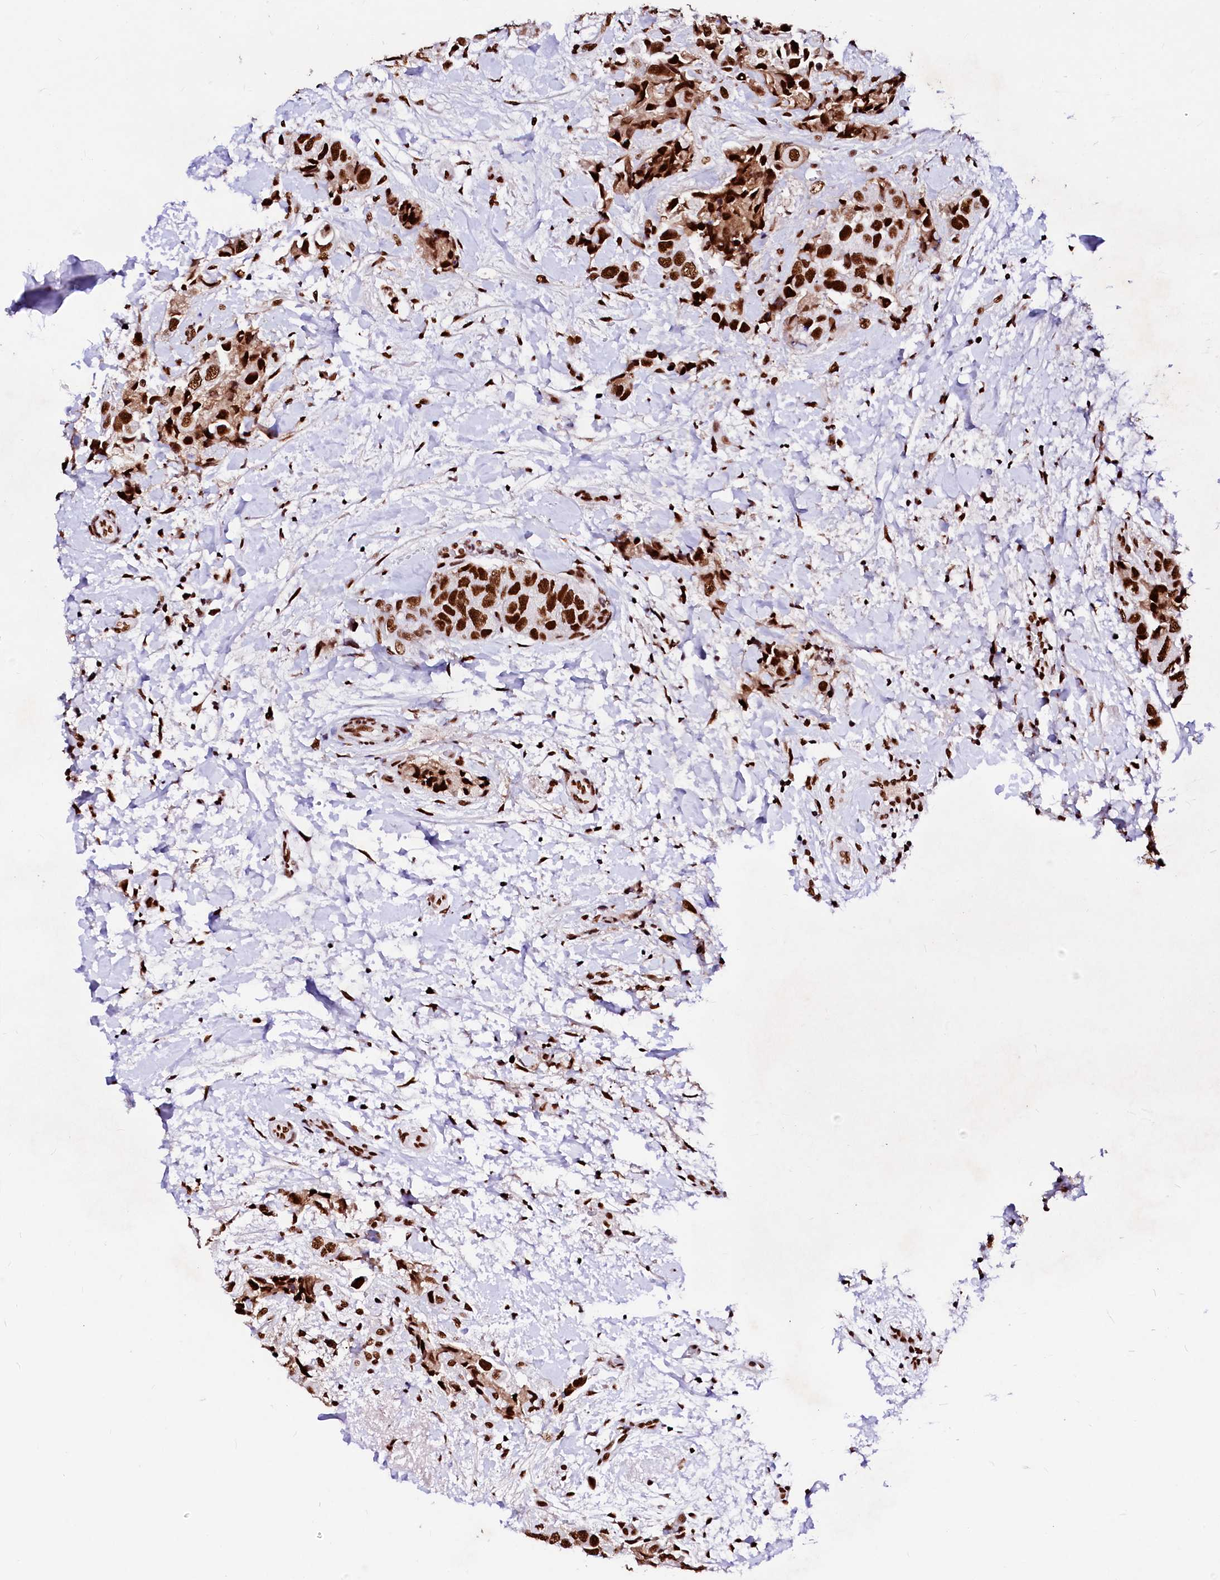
{"staining": {"intensity": "strong", "quantity": ">75%", "location": "nuclear"}, "tissue": "breast cancer", "cell_type": "Tumor cells", "image_type": "cancer", "snomed": [{"axis": "morphology", "description": "Normal tissue, NOS"}, {"axis": "morphology", "description": "Duct carcinoma"}, {"axis": "topography", "description": "Breast"}], "caption": "A micrograph showing strong nuclear staining in approximately >75% of tumor cells in breast cancer, as visualized by brown immunohistochemical staining.", "gene": "CPSF6", "patient": {"sex": "female", "age": 62}}